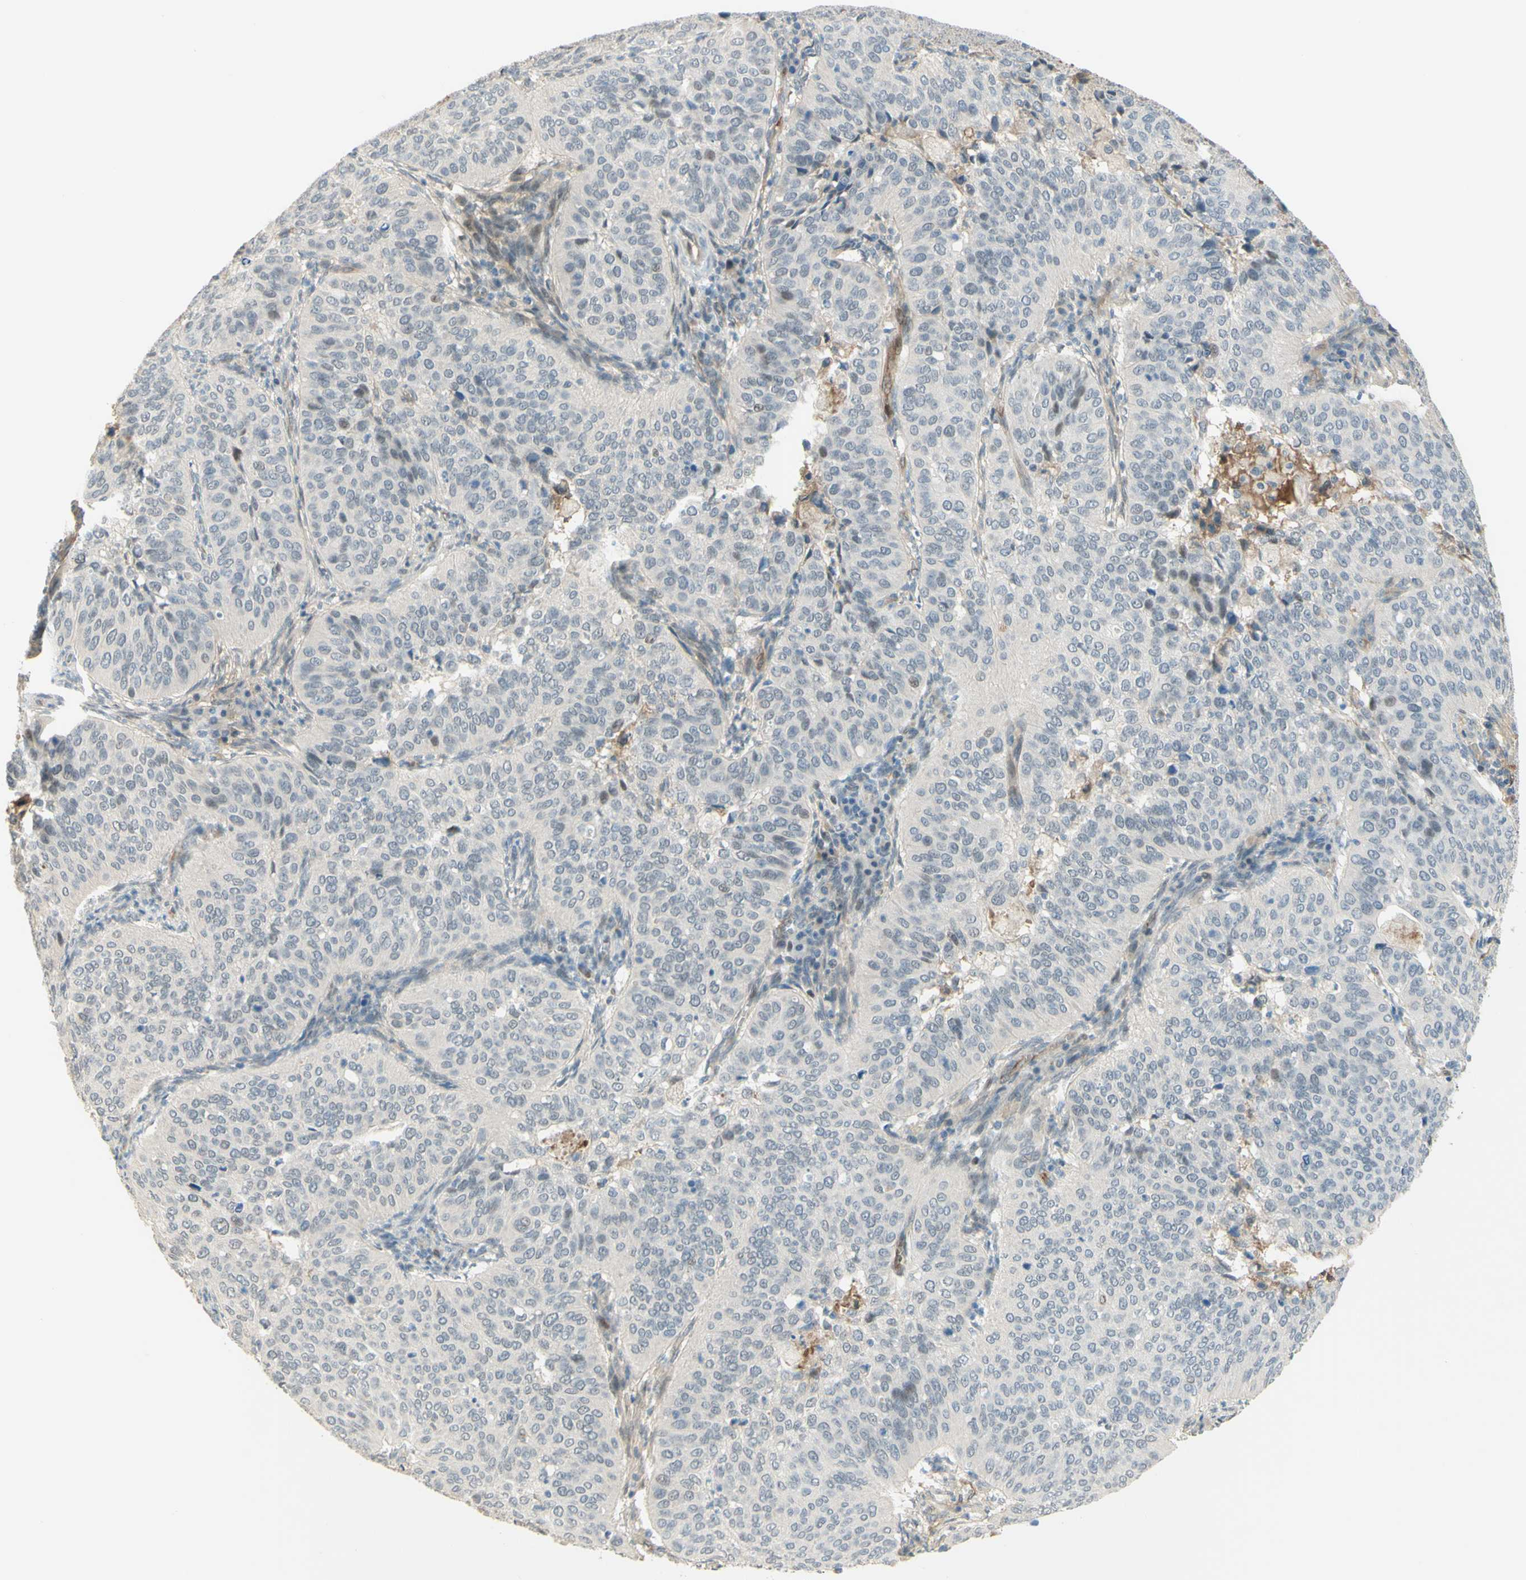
{"staining": {"intensity": "negative", "quantity": "none", "location": "none"}, "tissue": "cervical cancer", "cell_type": "Tumor cells", "image_type": "cancer", "snomed": [{"axis": "morphology", "description": "Normal tissue, NOS"}, {"axis": "morphology", "description": "Squamous cell carcinoma, NOS"}, {"axis": "topography", "description": "Cervix"}], "caption": "The micrograph displays no significant expression in tumor cells of cervical cancer (squamous cell carcinoma). (Stains: DAB (3,3'-diaminobenzidine) immunohistochemistry with hematoxylin counter stain, Microscopy: brightfield microscopy at high magnification).", "gene": "ANGPT2", "patient": {"sex": "female", "age": 39}}